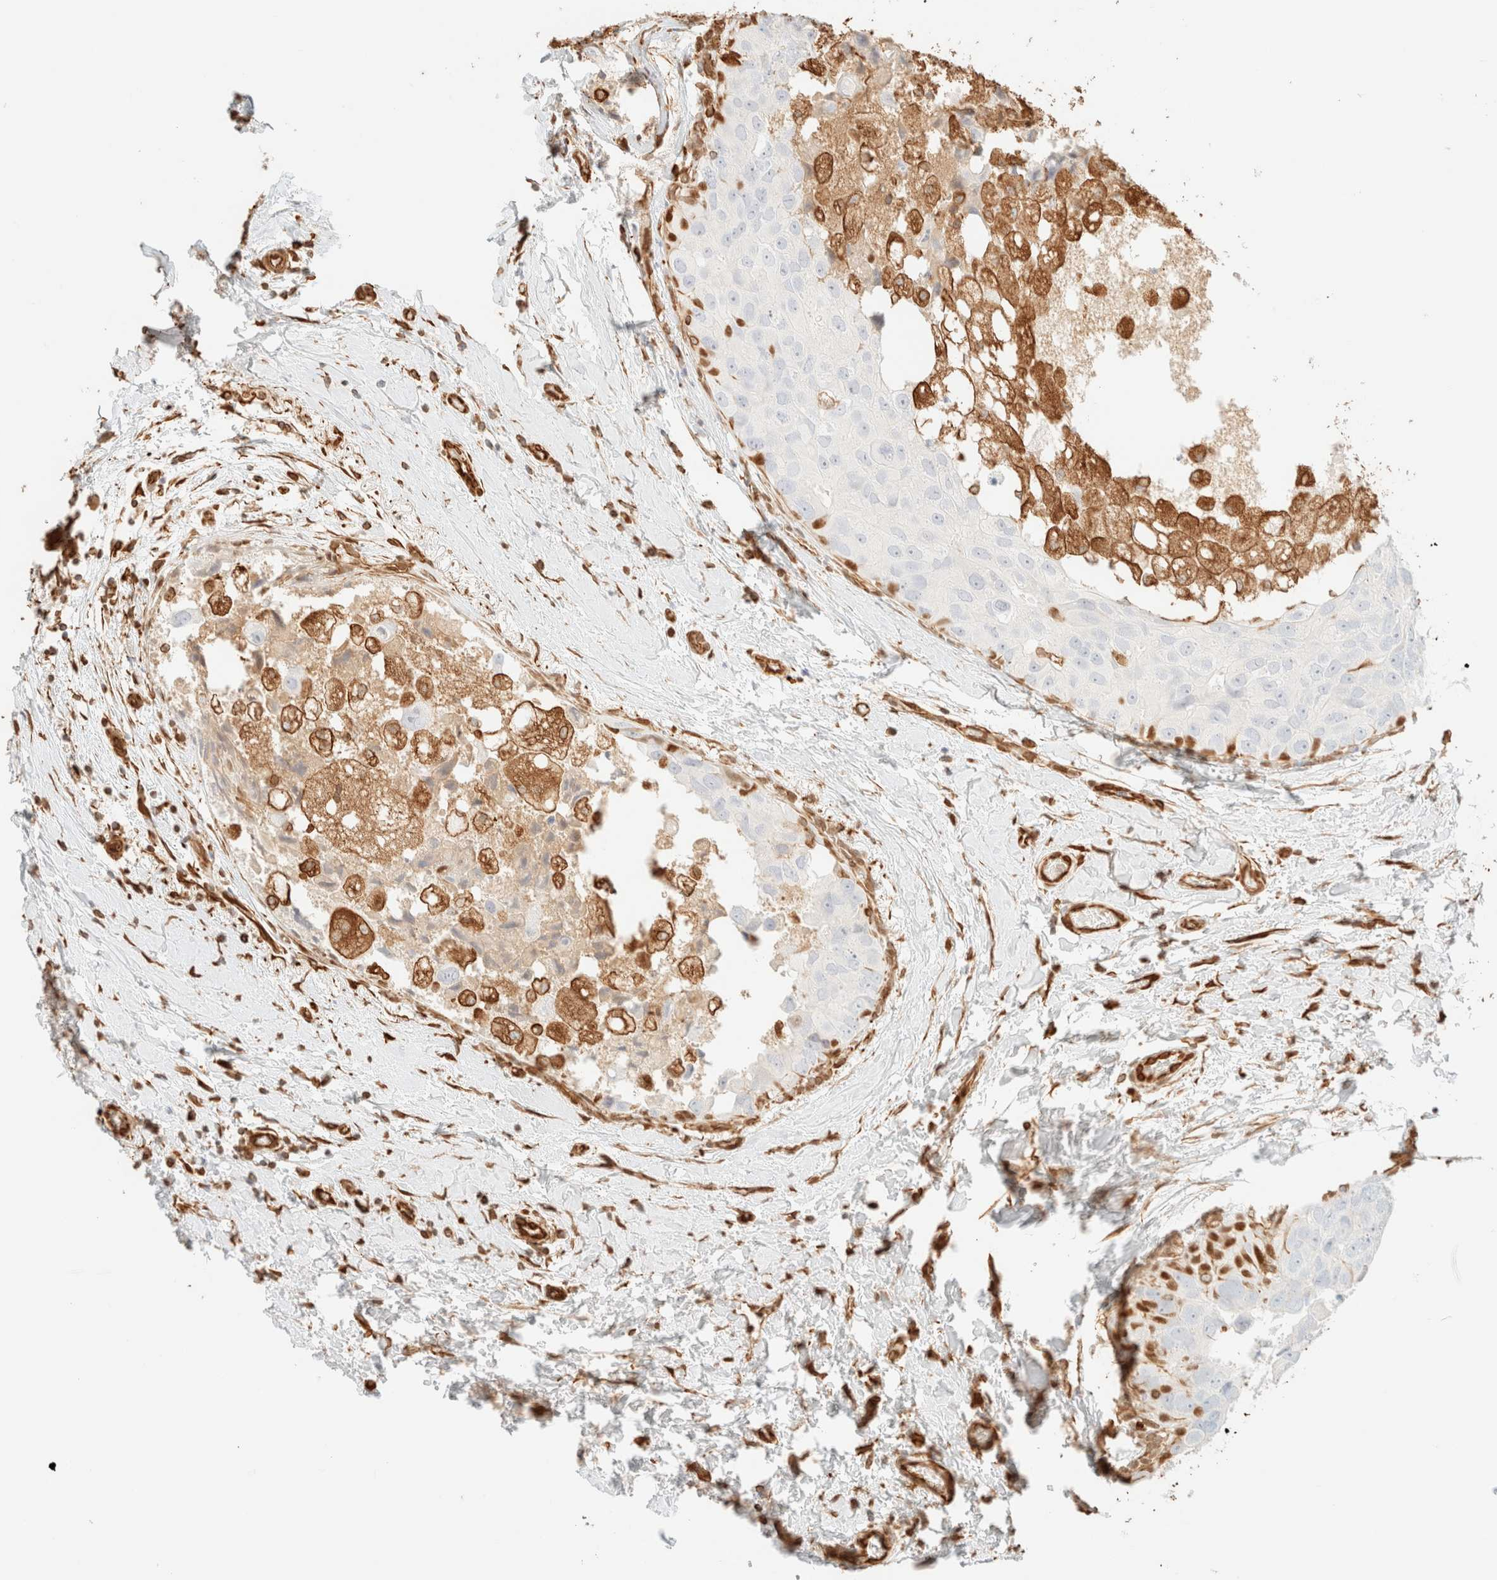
{"staining": {"intensity": "negative", "quantity": "none", "location": "none"}, "tissue": "breast cancer", "cell_type": "Tumor cells", "image_type": "cancer", "snomed": [{"axis": "morphology", "description": "Duct carcinoma"}, {"axis": "topography", "description": "Breast"}], "caption": "High power microscopy micrograph of an immunohistochemistry micrograph of invasive ductal carcinoma (breast), revealing no significant positivity in tumor cells.", "gene": "ZSCAN18", "patient": {"sex": "female", "age": 62}}